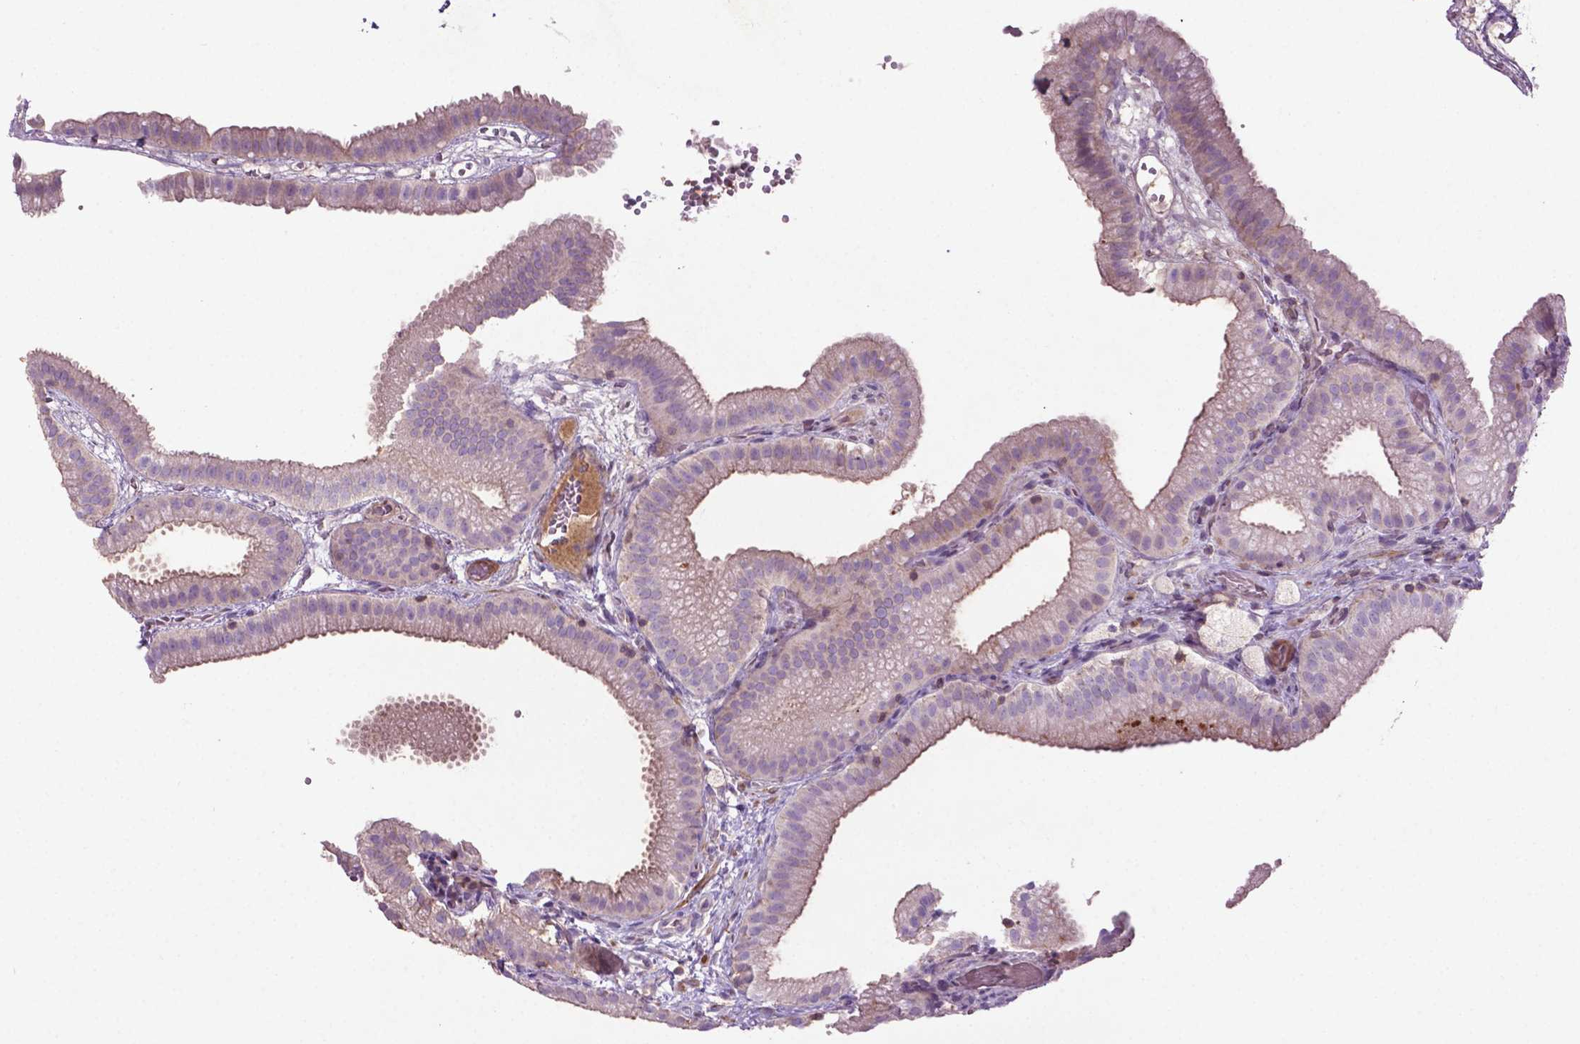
{"staining": {"intensity": "negative", "quantity": "none", "location": "none"}, "tissue": "gallbladder", "cell_type": "Glandular cells", "image_type": "normal", "snomed": [{"axis": "morphology", "description": "Normal tissue, NOS"}, {"axis": "topography", "description": "Gallbladder"}], "caption": "High power microscopy micrograph of an immunohistochemistry image of benign gallbladder, revealing no significant positivity in glandular cells. Brightfield microscopy of immunohistochemistry (IHC) stained with DAB (3,3'-diaminobenzidine) (brown) and hematoxylin (blue), captured at high magnification.", "gene": "BMP4", "patient": {"sex": "female", "age": 63}}